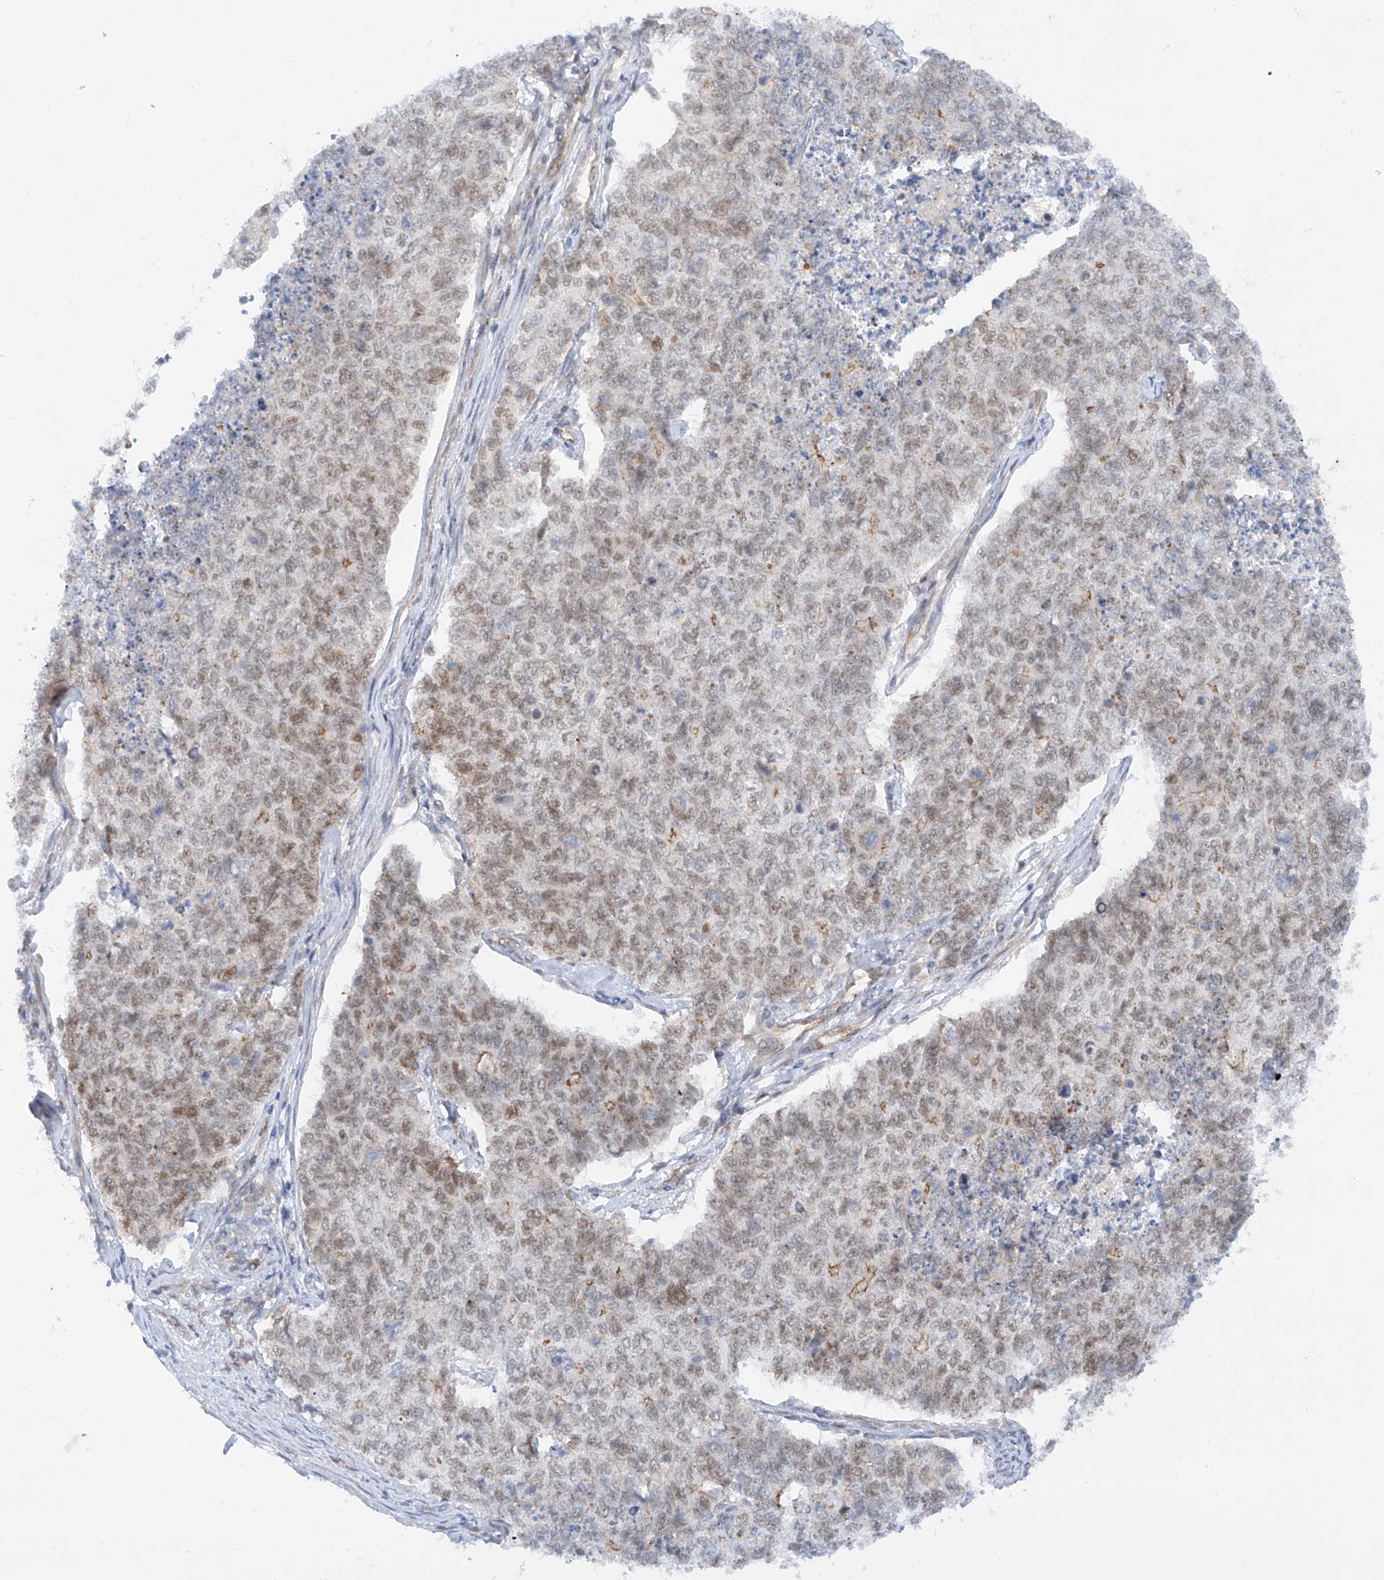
{"staining": {"intensity": "moderate", "quantity": ">75%", "location": "nuclear"}, "tissue": "cervical cancer", "cell_type": "Tumor cells", "image_type": "cancer", "snomed": [{"axis": "morphology", "description": "Squamous cell carcinoma, NOS"}, {"axis": "topography", "description": "Cervix"}], "caption": "Immunohistochemistry micrograph of human cervical cancer stained for a protein (brown), which demonstrates medium levels of moderate nuclear expression in about >75% of tumor cells.", "gene": "POGK", "patient": {"sex": "female", "age": 63}}